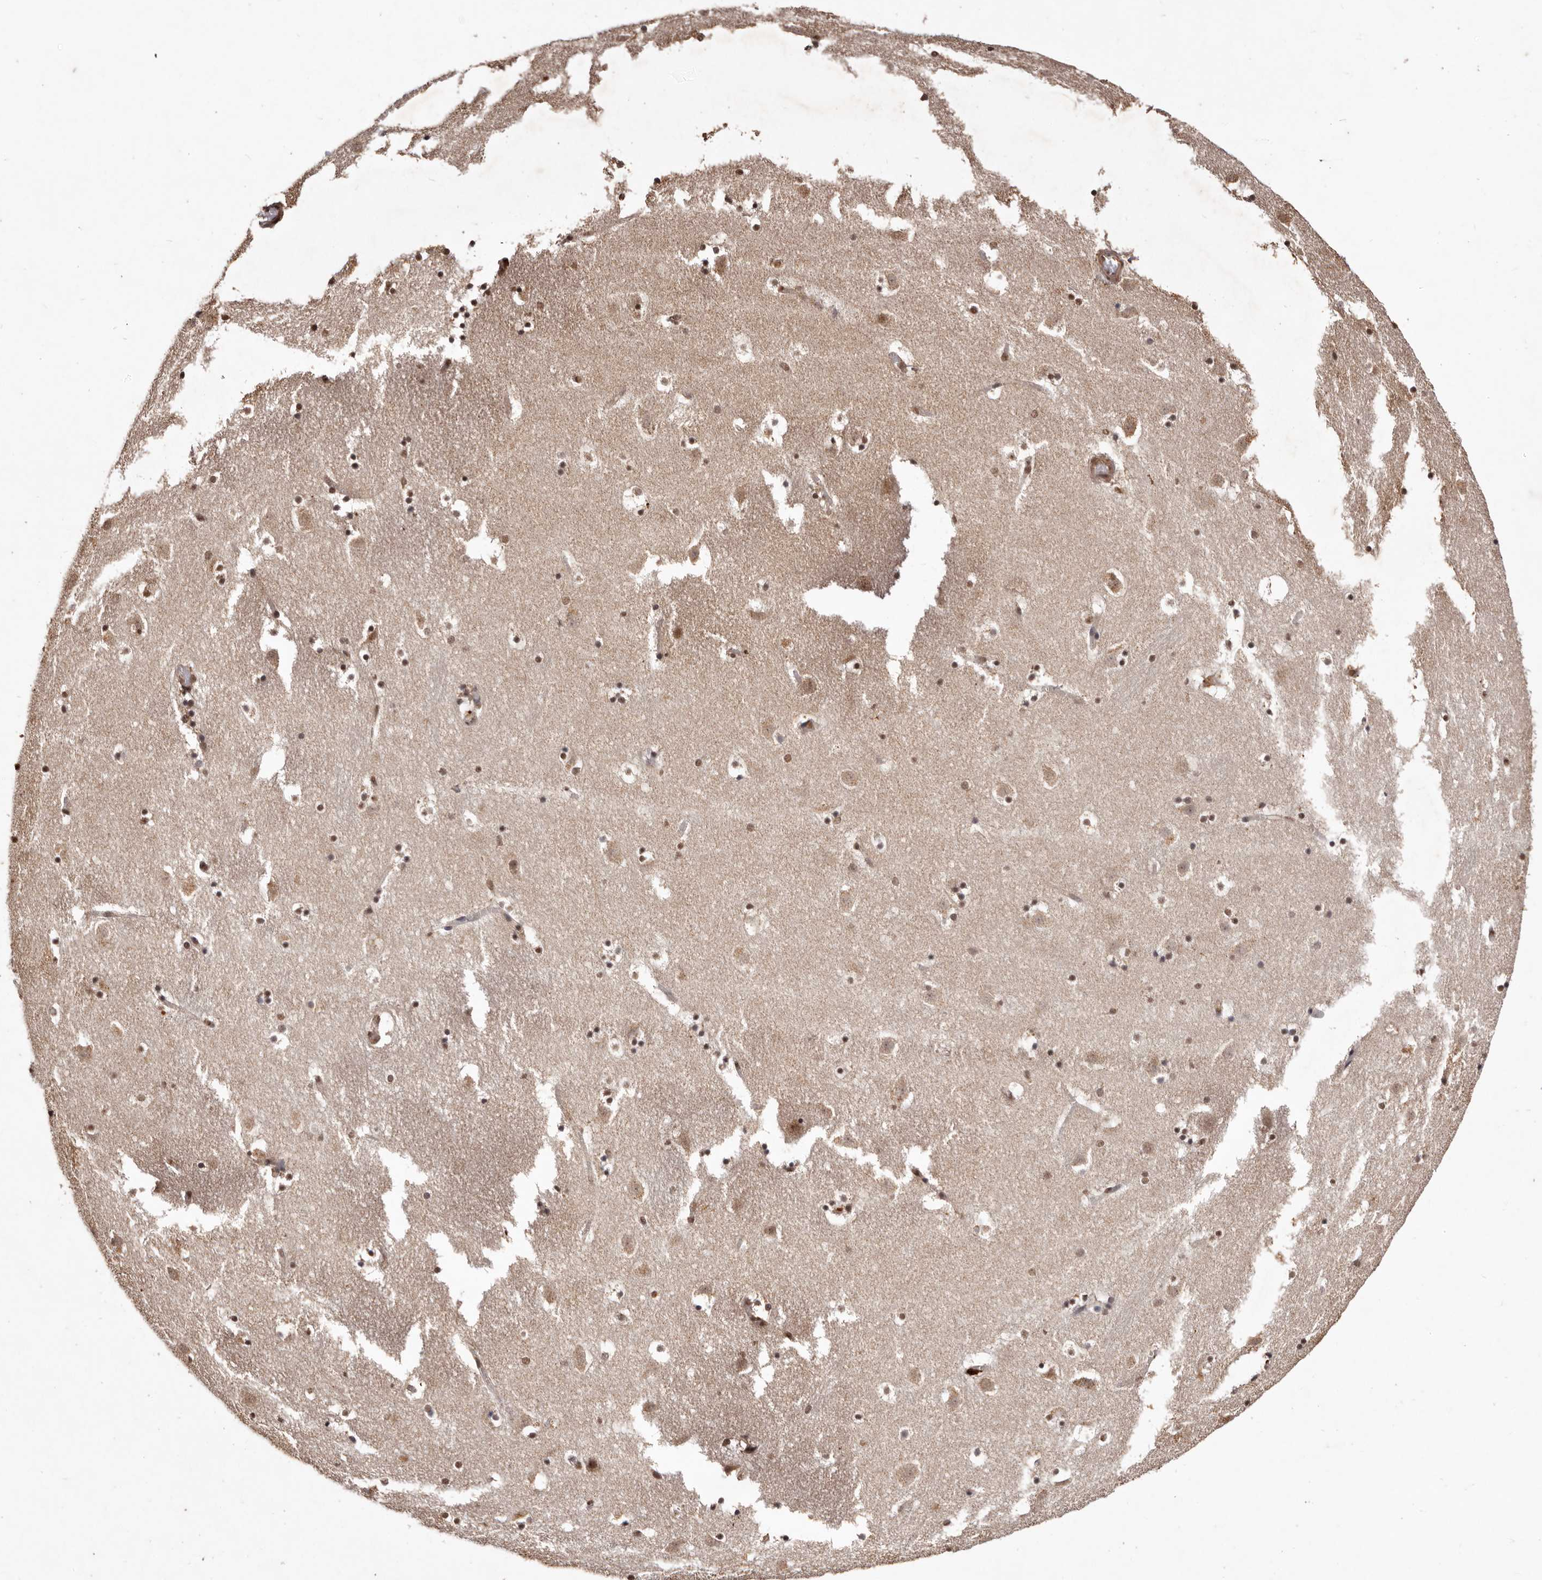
{"staining": {"intensity": "moderate", "quantity": "25%-75%", "location": "cytoplasmic/membranous,nuclear"}, "tissue": "caudate", "cell_type": "Glial cells", "image_type": "normal", "snomed": [{"axis": "morphology", "description": "Normal tissue, NOS"}, {"axis": "topography", "description": "Lateral ventricle wall"}], "caption": "The immunohistochemical stain shows moderate cytoplasmic/membranous,nuclear staining in glial cells of normal caudate.", "gene": "NOTCH1", "patient": {"sex": "male", "age": 45}}